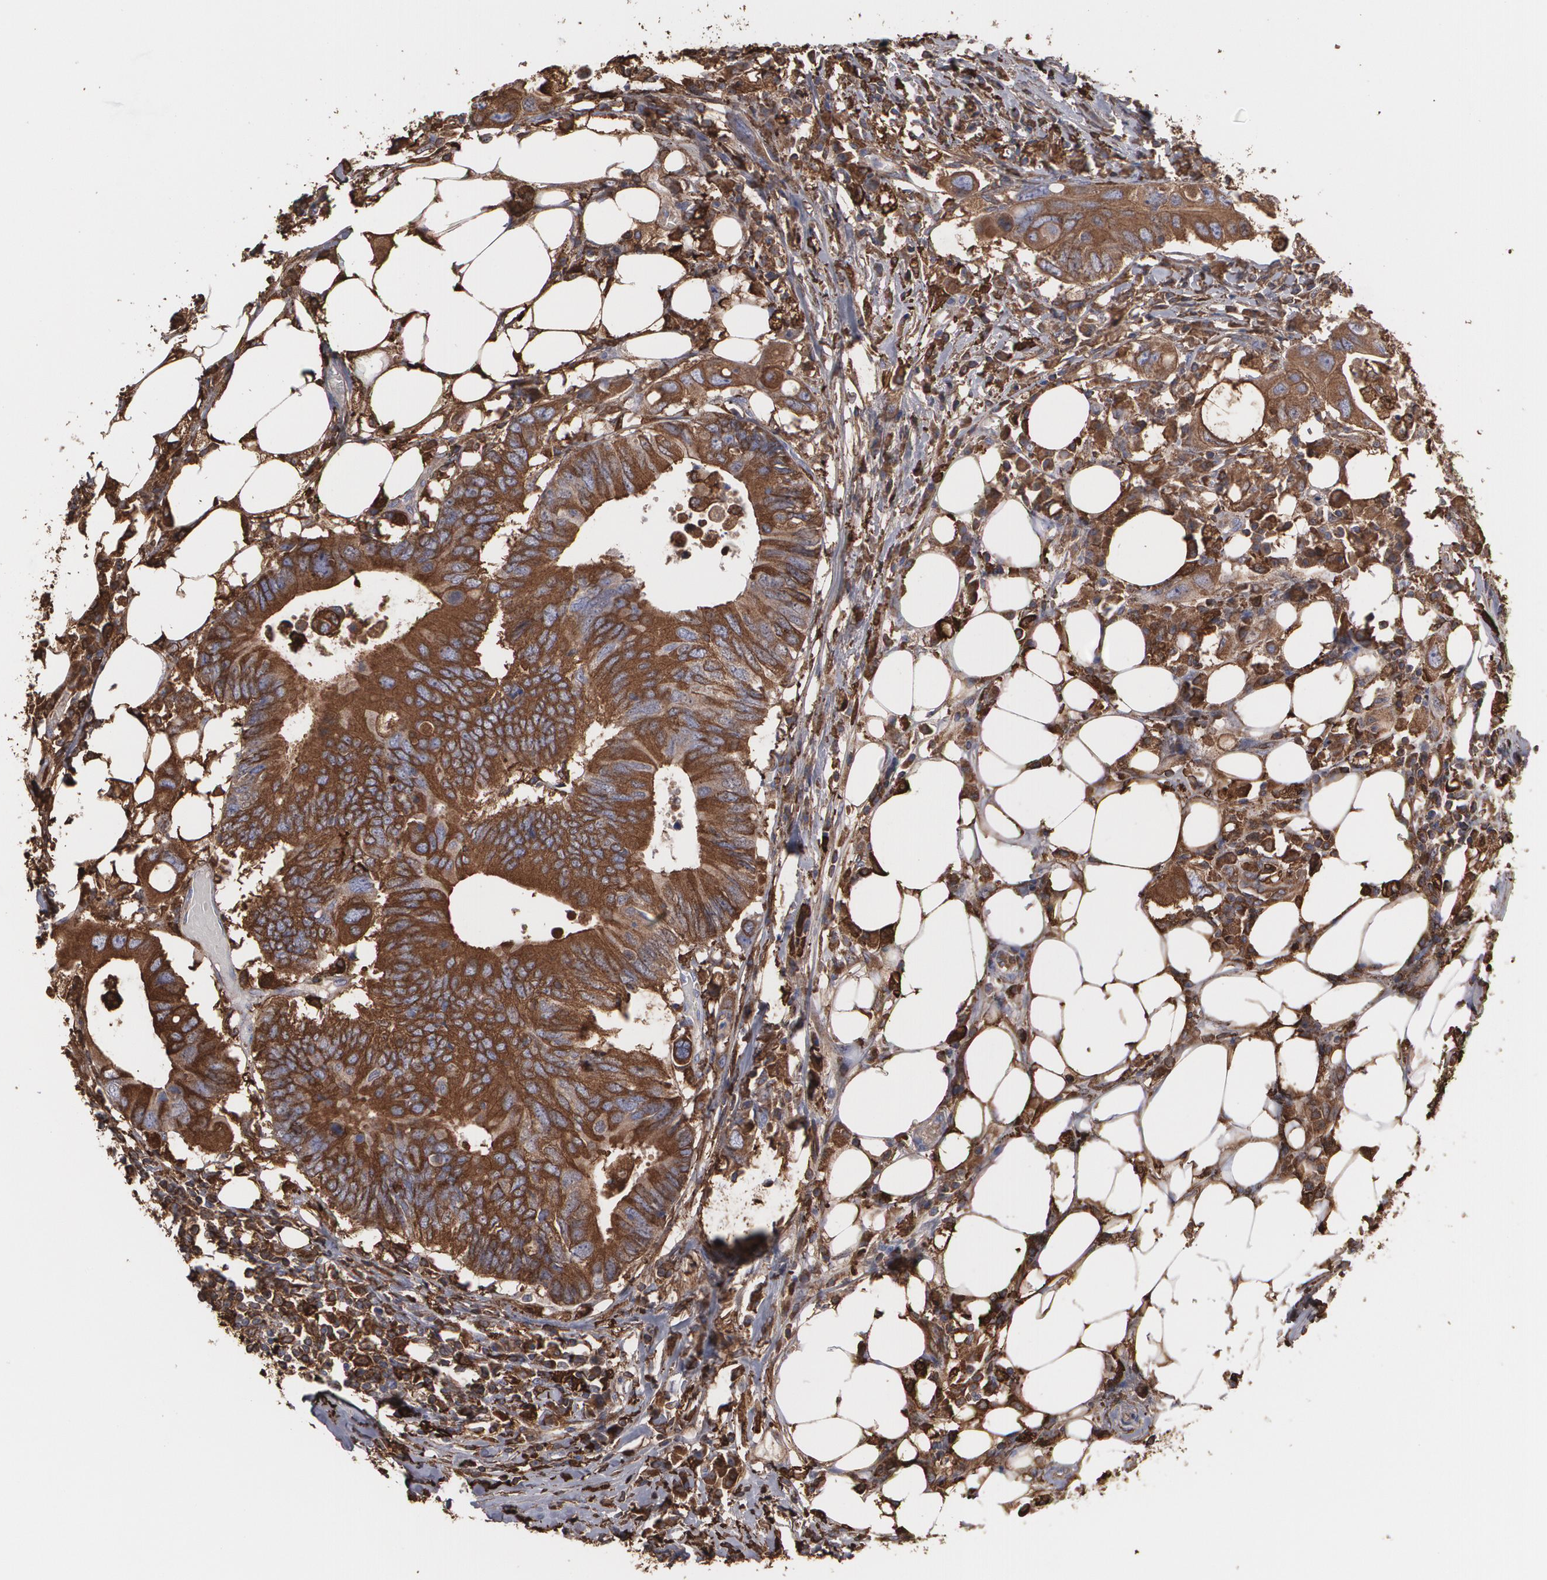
{"staining": {"intensity": "strong", "quantity": ">75%", "location": "cytoplasmic/membranous"}, "tissue": "colorectal cancer", "cell_type": "Tumor cells", "image_type": "cancer", "snomed": [{"axis": "morphology", "description": "Adenocarcinoma, NOS"}, {"axis": "topography", "description": "Colon"}], "caption": "High-magnification brightfield microscopy of colorectal cancer stained with DAB (3,3'-diaminobenzidine) (brown) and counterstained with hematoxylin (blue). tumor cells exhibit strong cytoplasmic/membranous staining is identified in about>75% of cells. Using DAB (brown) and hematoxylin (blue) stains, captured at high magnification using brightfield microscopy.", "gene": "ODC1", "patient": {"sex": "male", "age": 71}}